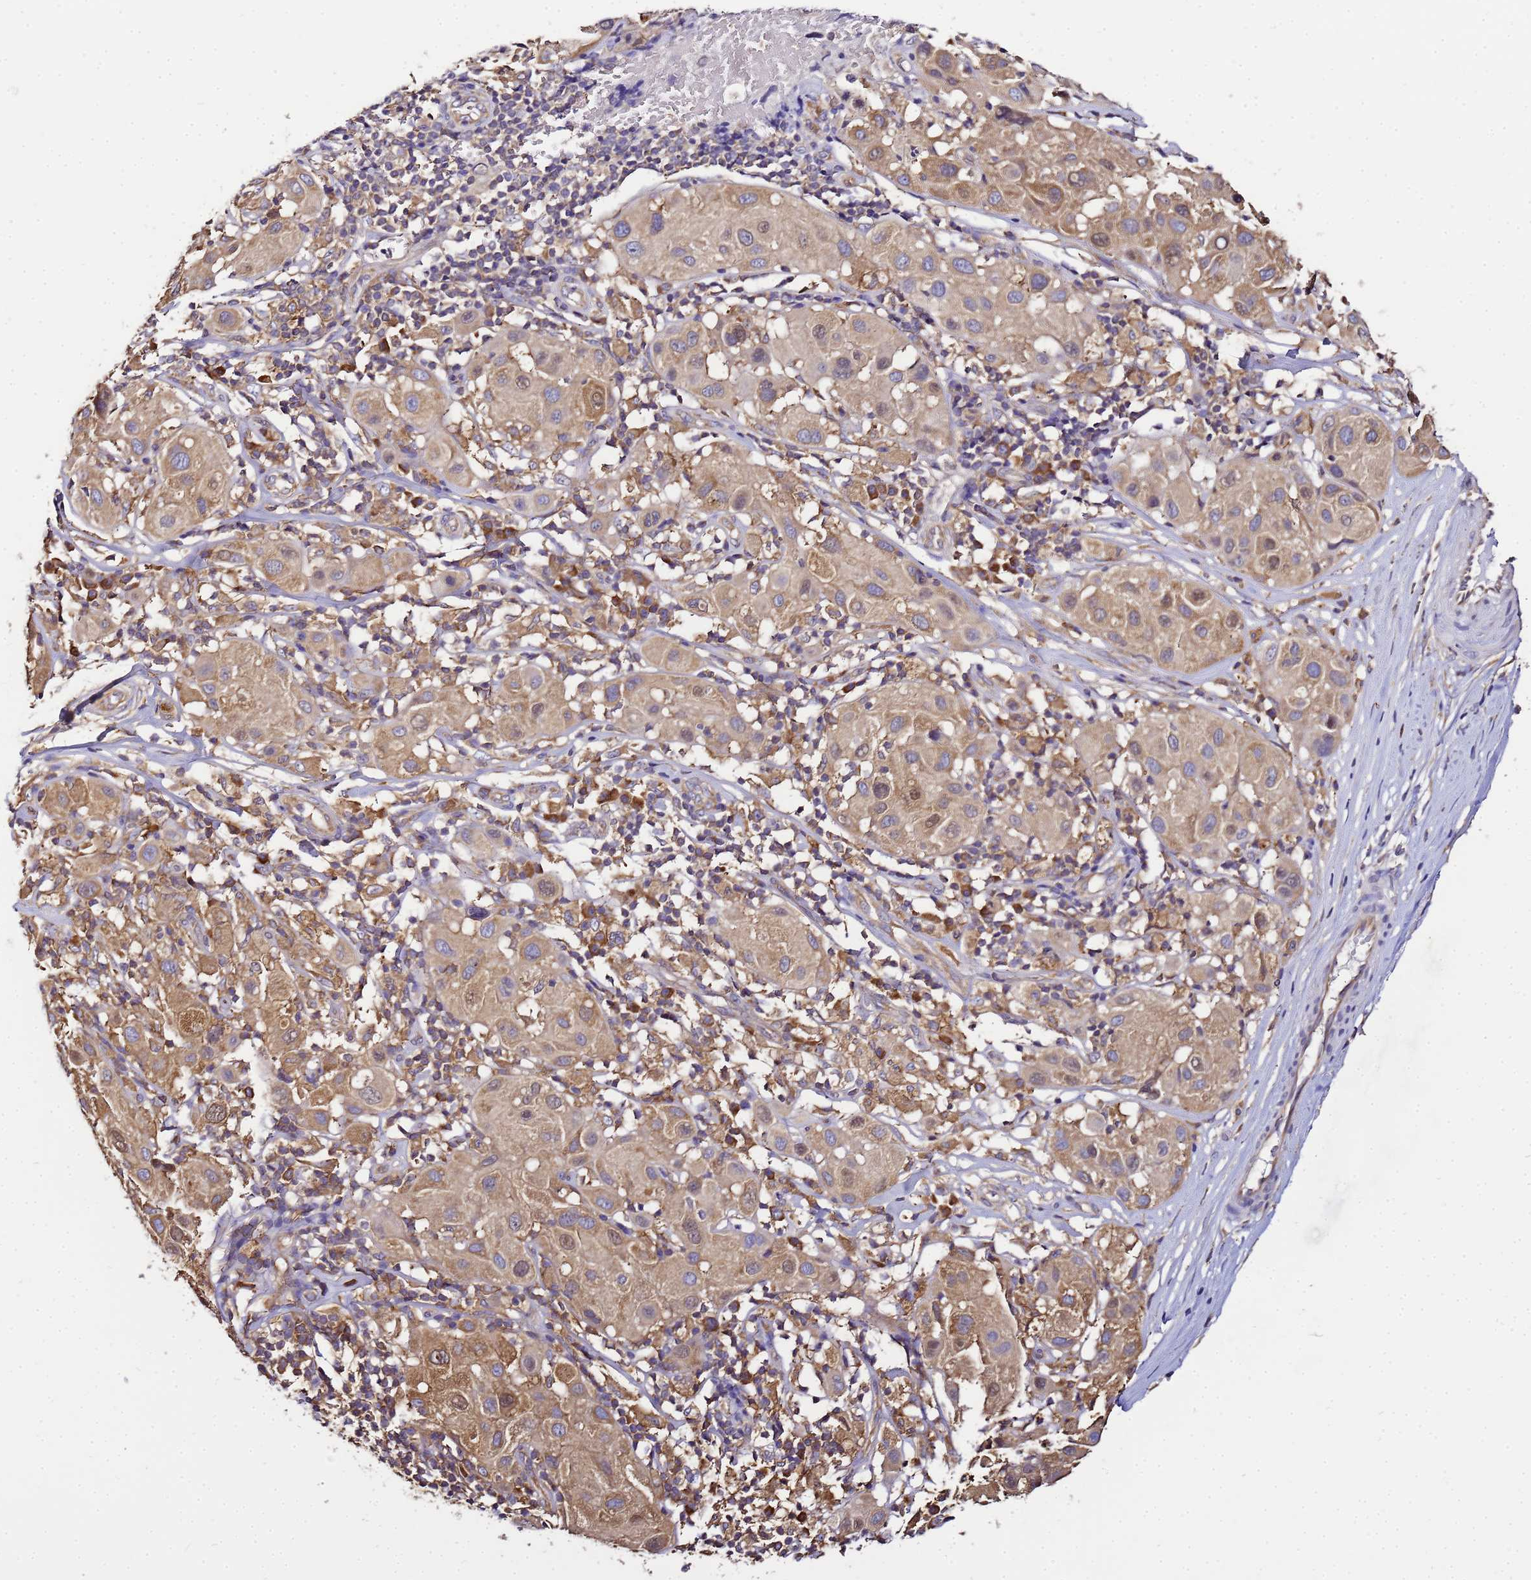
{"staining": {"intensity": "moderate", "quantity": ">75%", "location": "cytoplasmic/membranous"}, "tissue": "melanoma", "cell_type": "Tumor cells", "image_type": "cancer", "snomed": [{"axis": "morphology", "description": "Malignant melanoma, Metastatic site"}, {"axis": "topography", "description": "Skin"}], "caption": "Brown immunohistochemical staining in human melanoma reveals moderate cytoplasmic/membranous expression in approximately >75% of tumor cells.", "gene": "NARS1", "patient": {"sex": "male", "age": 41}}